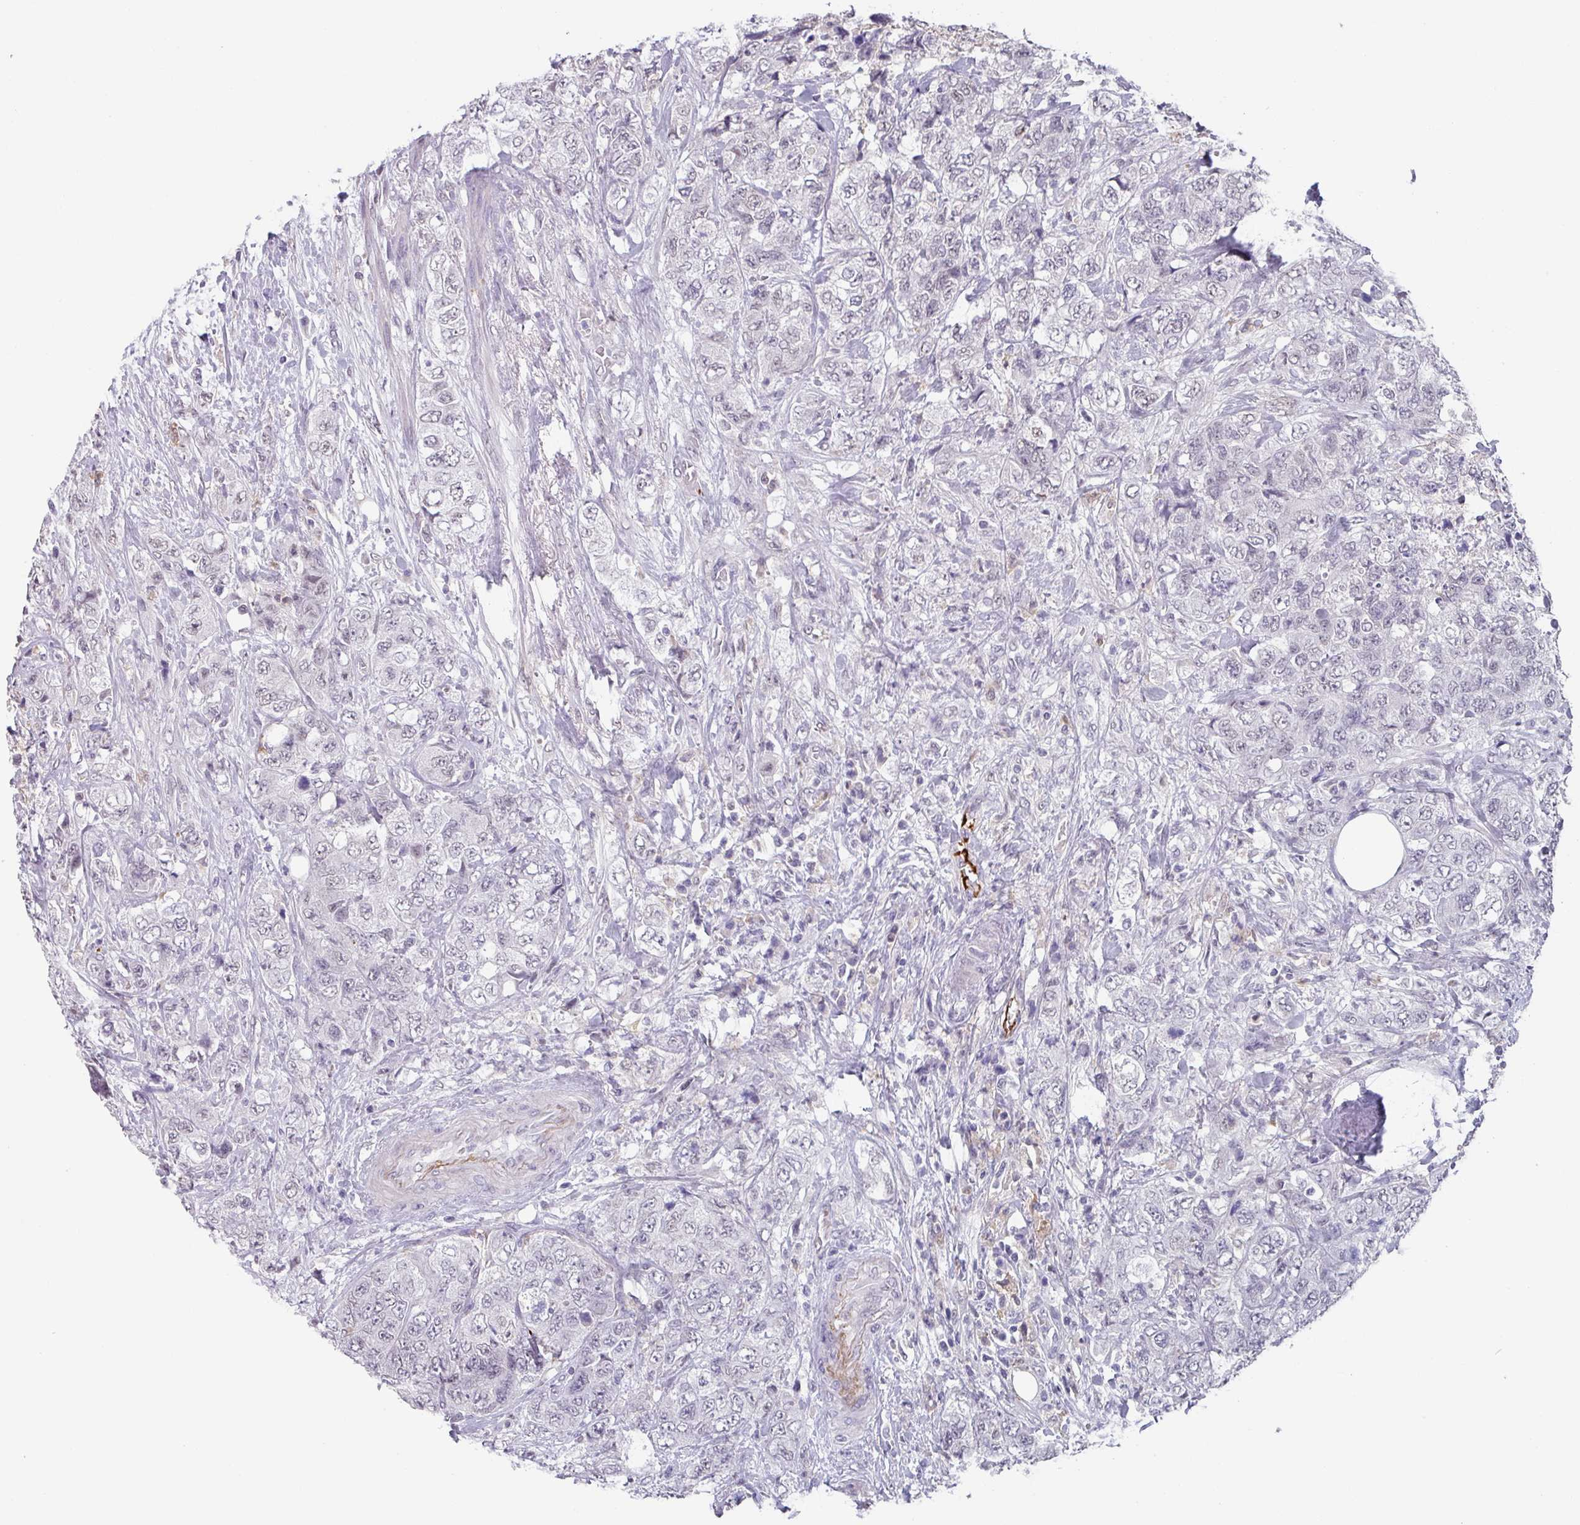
{"staining": {"intensity": "weak", "quantity": "<25%", "location": "nuclear"}, "tissue": "urothelial cancer", "cell_type": "Tumor cells", "image_type": "cancer", "snomed": [{"axis": "morphology", "description": "Urothelial carcinoma, High grade"}, {"axis": "topography", "description": "Urinary bladder"}], "caption": "The image displays no staining of tumor cells in high-grade urothelial carcinoma.", "gene": "C1QB", "patient": {"sex": "female", "age": 78}}